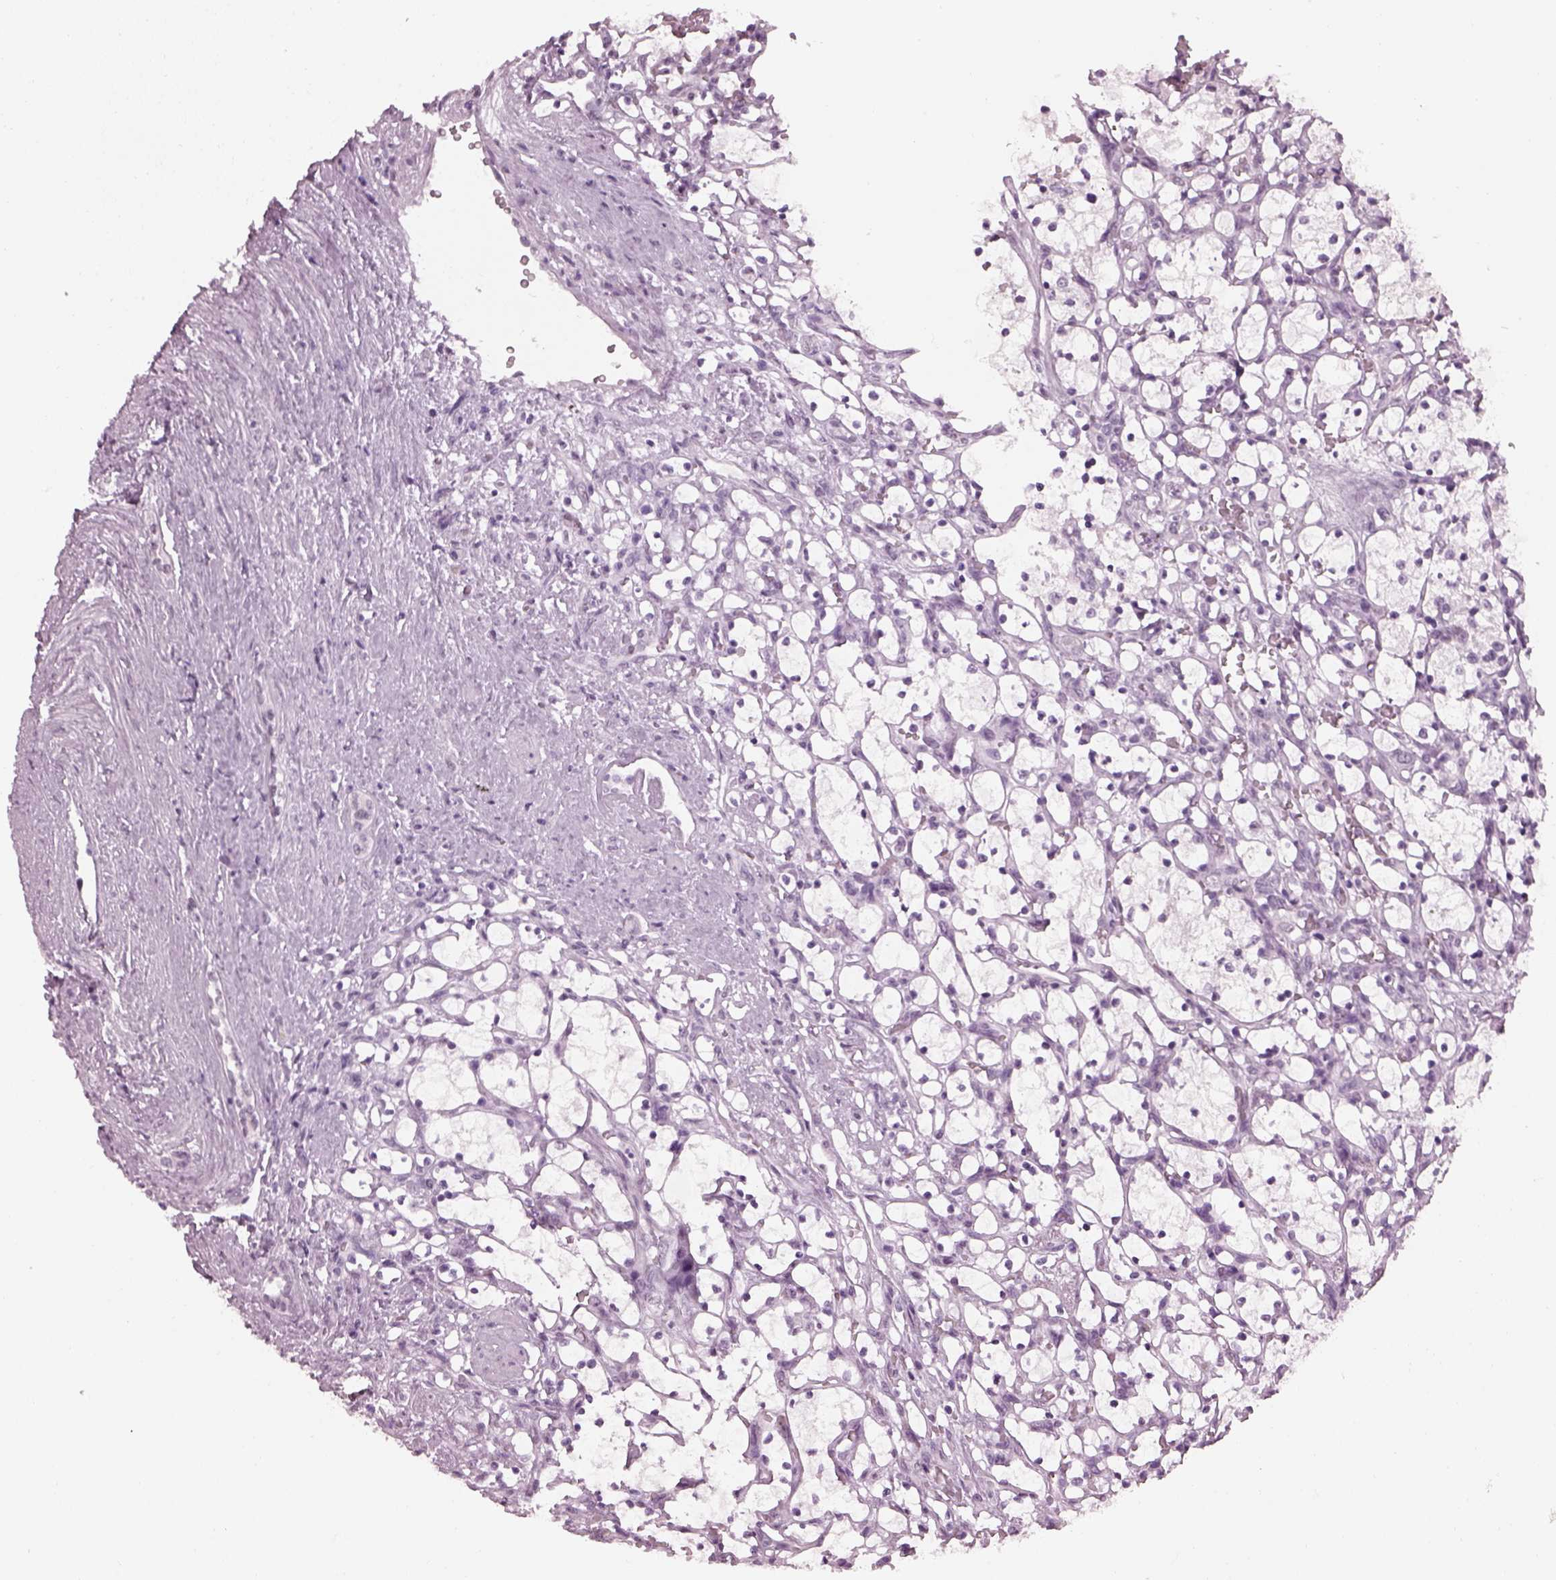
{"staining": {"intensity": "negative", "quantity": "none", "location": "none"}, "tissue": "renal cancer", "cell_type": "Tumor cells", "image_type": "cancer", "snomed": [{"axis": "morphology", "description": "Adenocarcinoma, NOS"}, {"axis": "topography", "description": "Kidney"}], "caption": "Tumor cells show no significant expression in renal cancer.", "gene": "ADGRG2", "patient": {"sex": "female", "age": 69}}